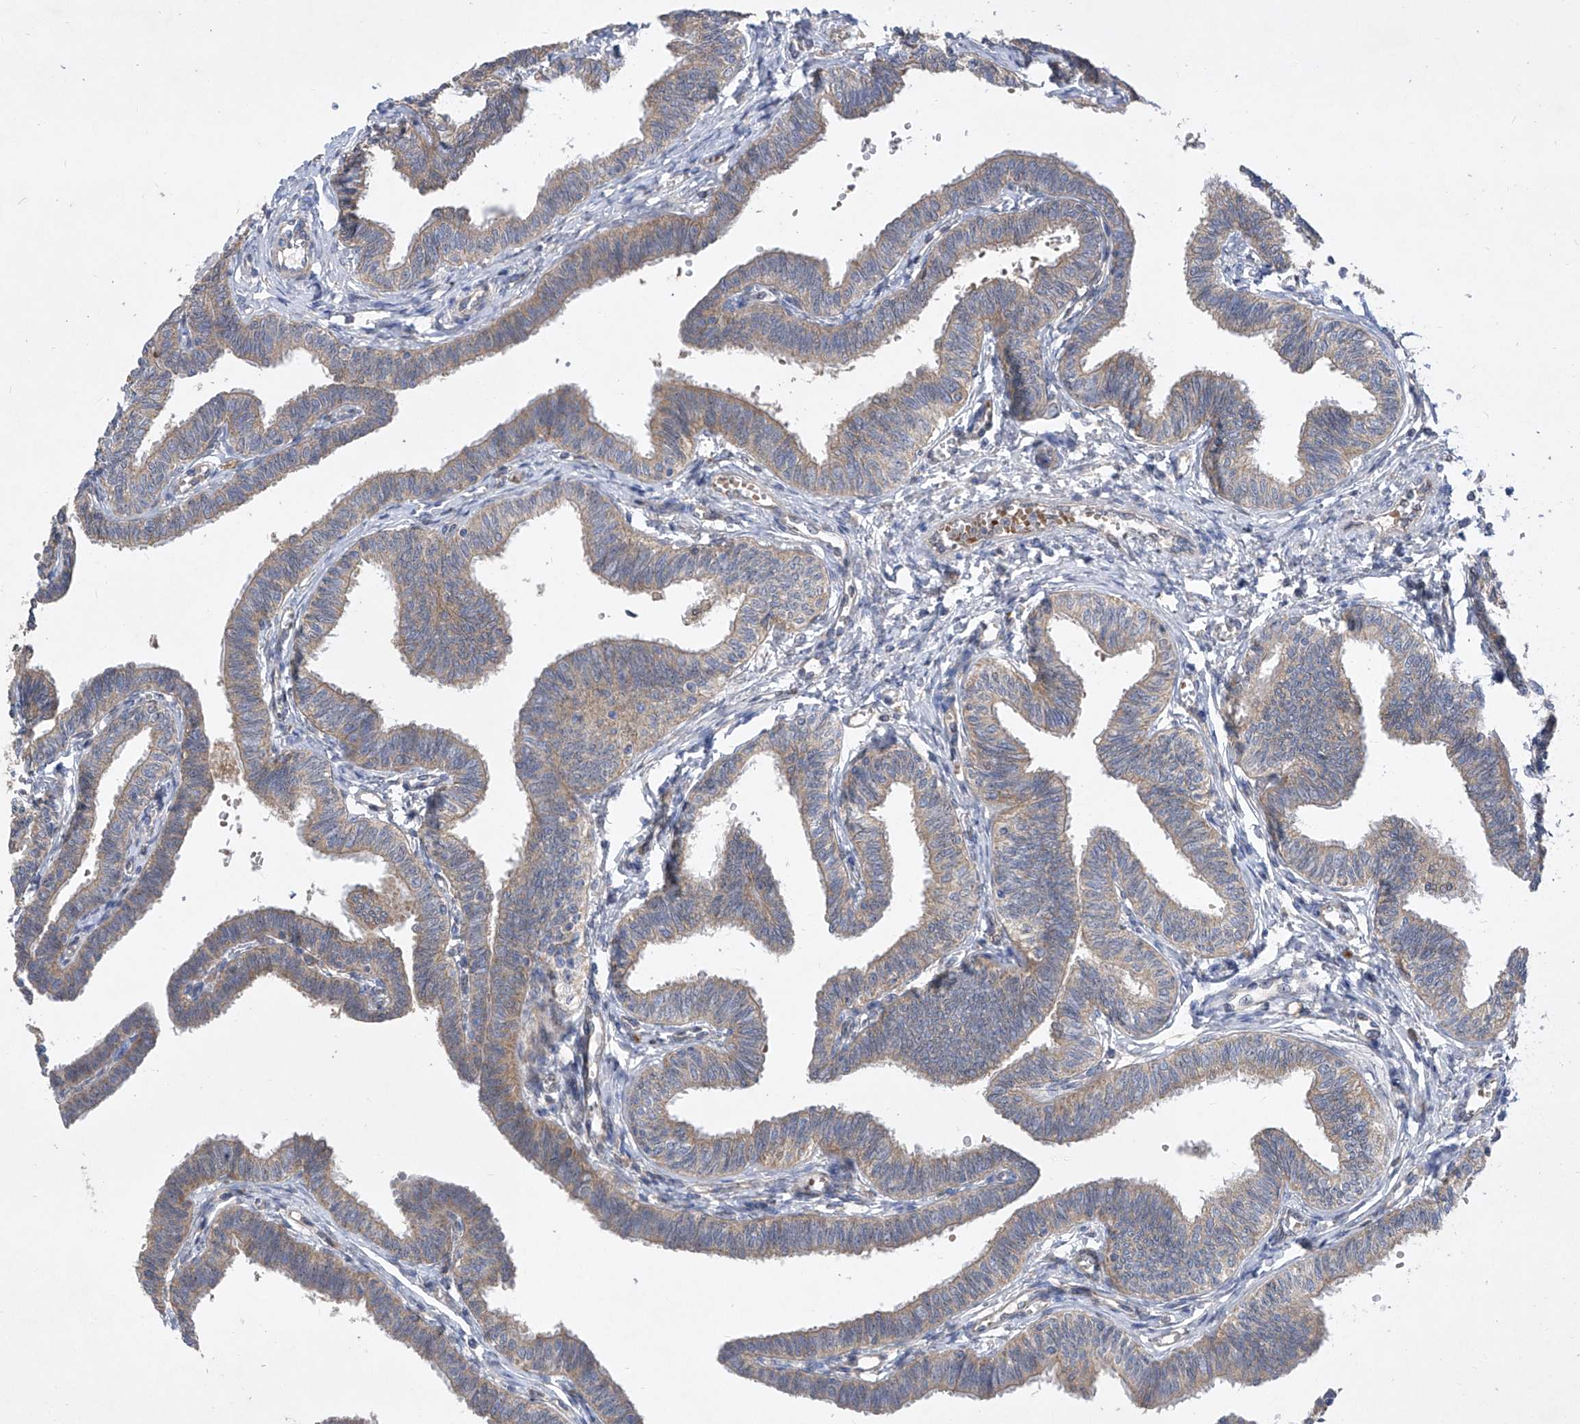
{"staining": {"intensity": "weak", "quantity": ">75%", "location": "cytoplasmic/membranous"}, "tissue": "fallopian tube", "cell_type": "Glandular cells", "image_type": "normal", "snomed": [{"axis": "morphology", "description": "Normal tissue, NOS"}, {"axis": "topography", "description": "Fallopian tube"}, {"axis": "topography", "description": "Ovary"}], "caption": "Immunohistochemistry micrograph of unremarkable human fallopian tube stained for a protein (brown), which shows low levels of weak cytoplasmic/membranous expression in about >75% of glandular cells.", "gene": "COQ3", "patient": {"sex": "female", "age": 23}}